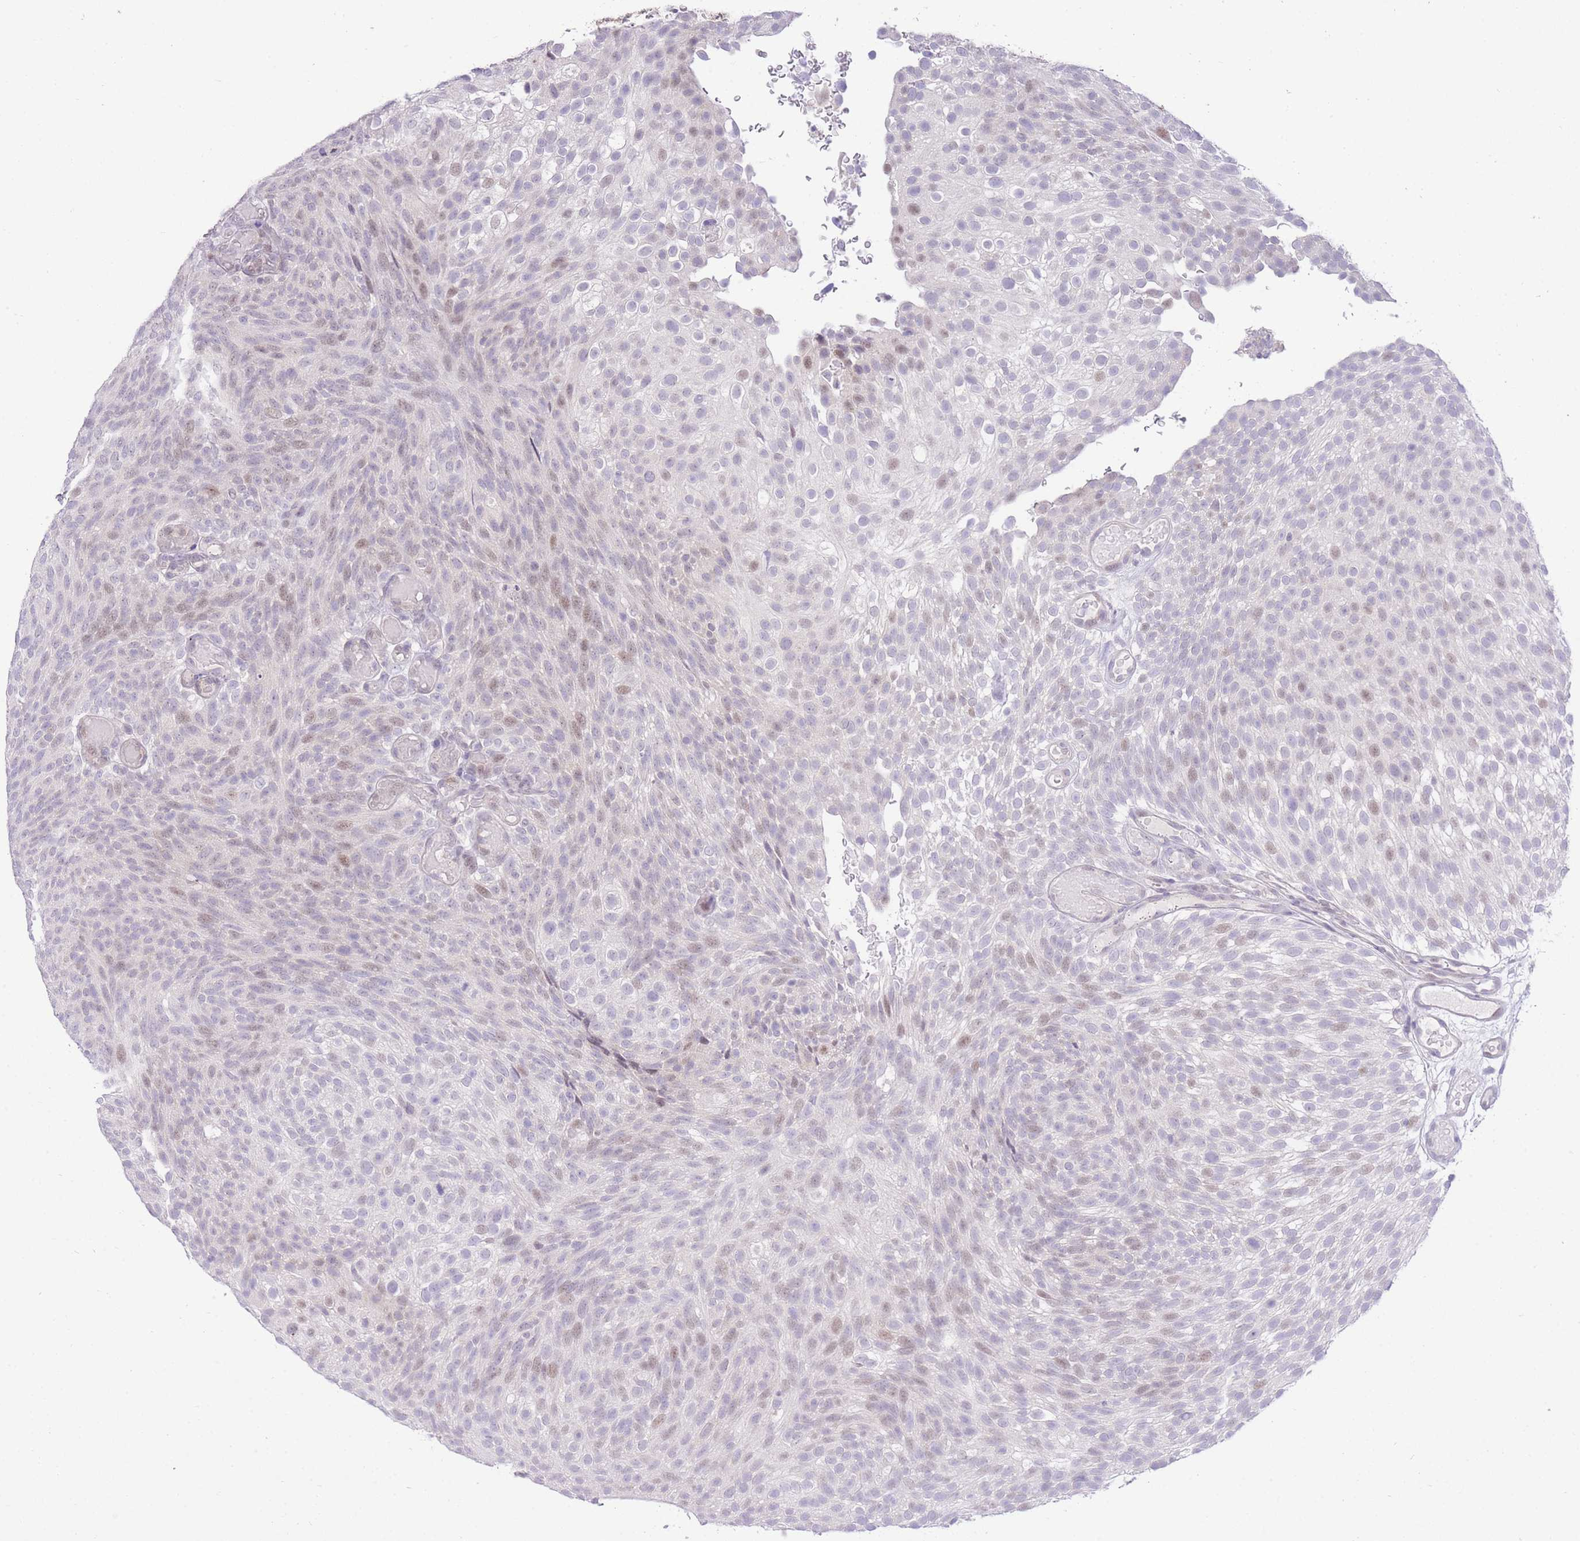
{"staining": {"intensity": "negative", "quantity": "none", "location": "none"}, "tissue": "urothelial cancer", "cell_type": "Tumor cells", "image_type": "cancer", "snomed": [{"axis": "morphology", "description": "Urothelial carcinoma, Low grade"}, {"axis": "topography", "description": "Urinary bladder"}], "caption": "Immunohistochemical staining of urothelial cancer demonstrates no significant positivity in tumor cells.", "gene": "STK39", "patient": {"sex": "male", "age": 78}}